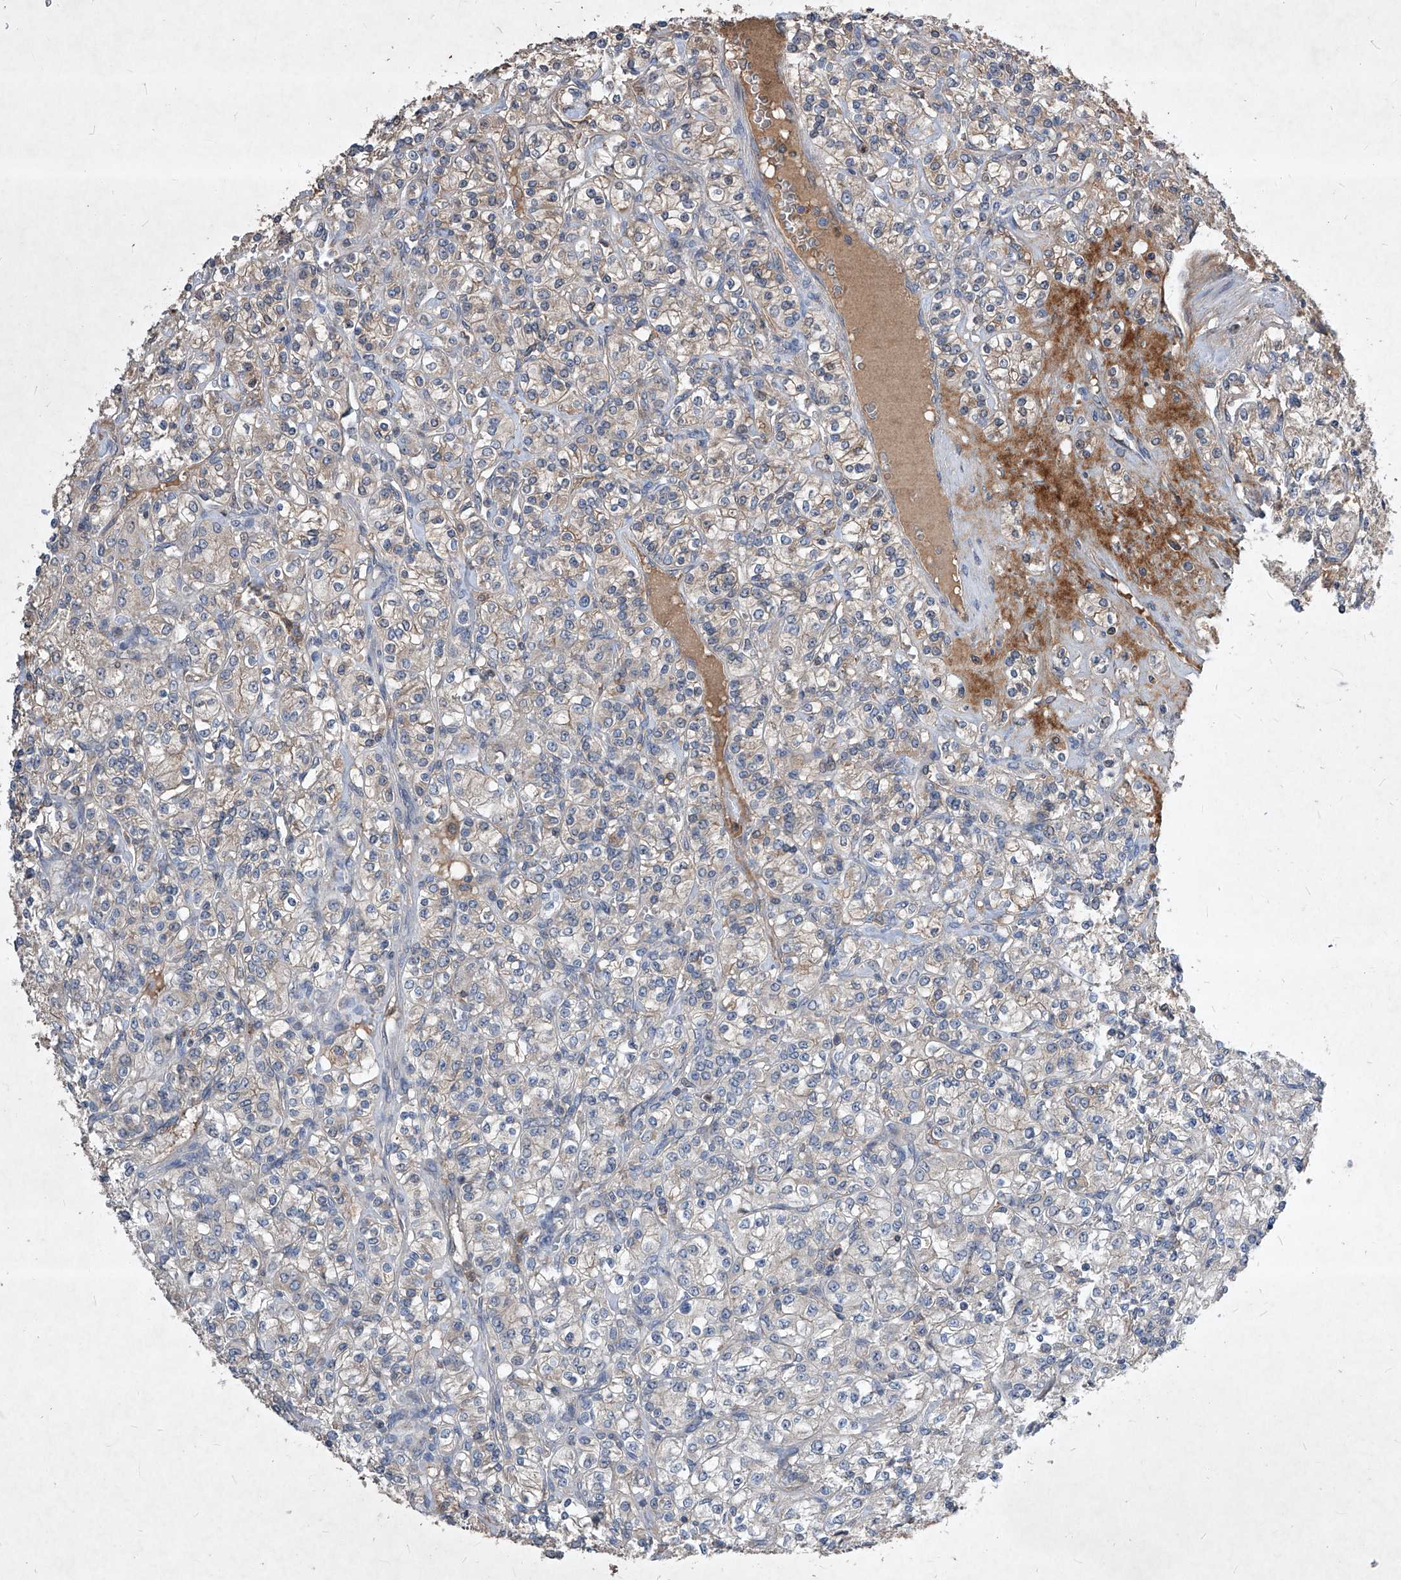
{"staining": {"intensity": "weak", "quantity": ">75%", "location": "cytoplasmic/membranous"}, "tissue": "renal cancer", "cell_type": "Tumor cells", "image_type": "cancer", "snomed": [{"axis": "morphology", "description": "Adenocarcinoma, NOS"}, {"axis": "topography", "description": "Kidney"}], "caption": "A brown stain highlights weak cytoplasmic/membranous positivity of a protein in renal adenocarcinoma tumor cells.", "gene": "SYNGR1", "patient": {"sex": "male", "age": 77}}